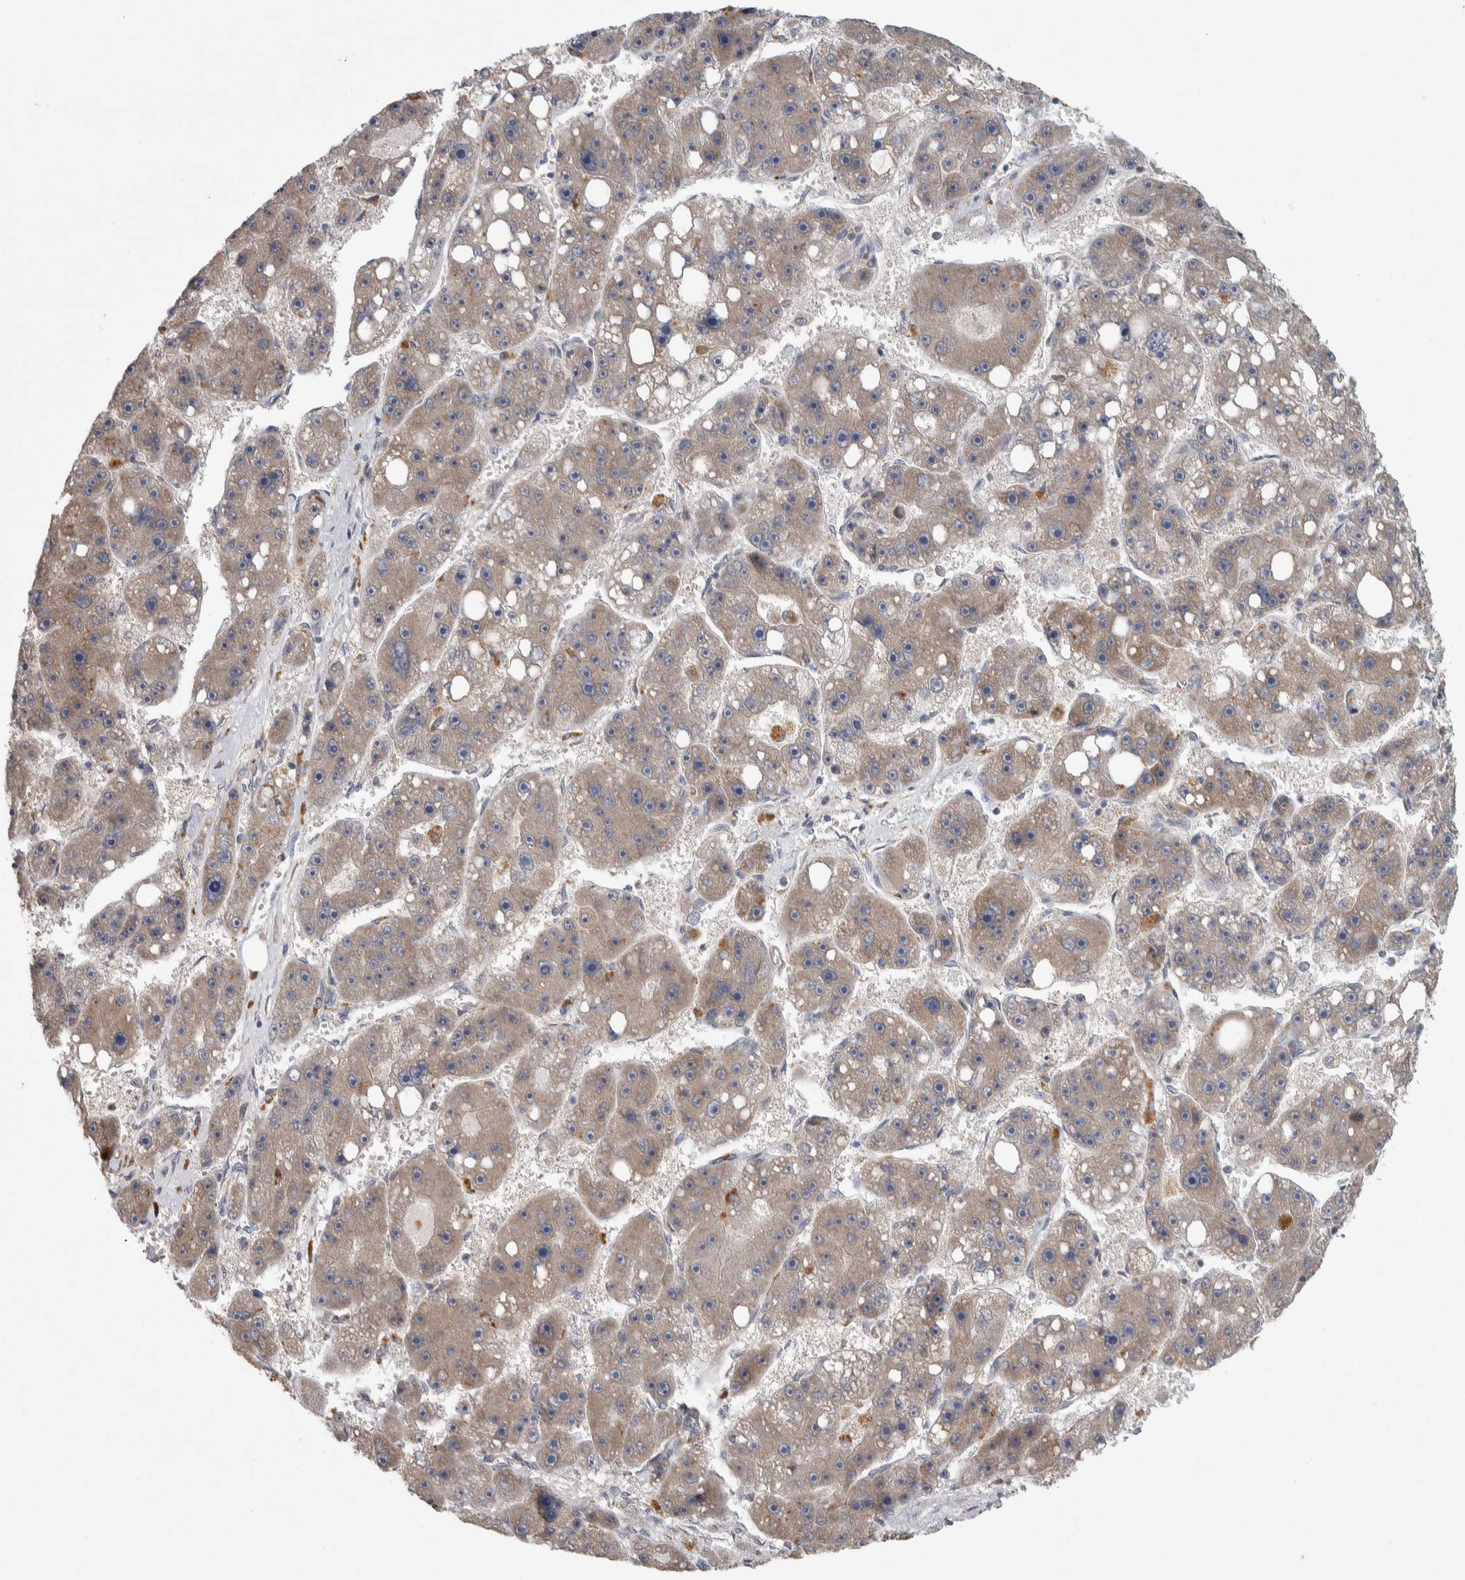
{"staining": {"intensity": "weak", "quantity": ">75%", "location": "cytoplasmic/membranous"}, "tissue": "liver cancer", "cell_type": "Tumor cells", "image_type": "cancer", "snomed": [{"axis": "morphology", "description": "Carcinoma, Hepatocellular, NOS"}, {"axis": "topography", "description": "Liver"}], "caption": "IHC histopathology image of neoplastic tissue: liver cancer stained using immunohistochemistry (IHC) reveals low levels of weak protein expression localized specifically in the cytoplasmic/membranous of tumor cells, appearing as a cytoplasmic/membranous brown color.", "gene": "SRP68", "patient": {"sex": "female", "age": 61}}